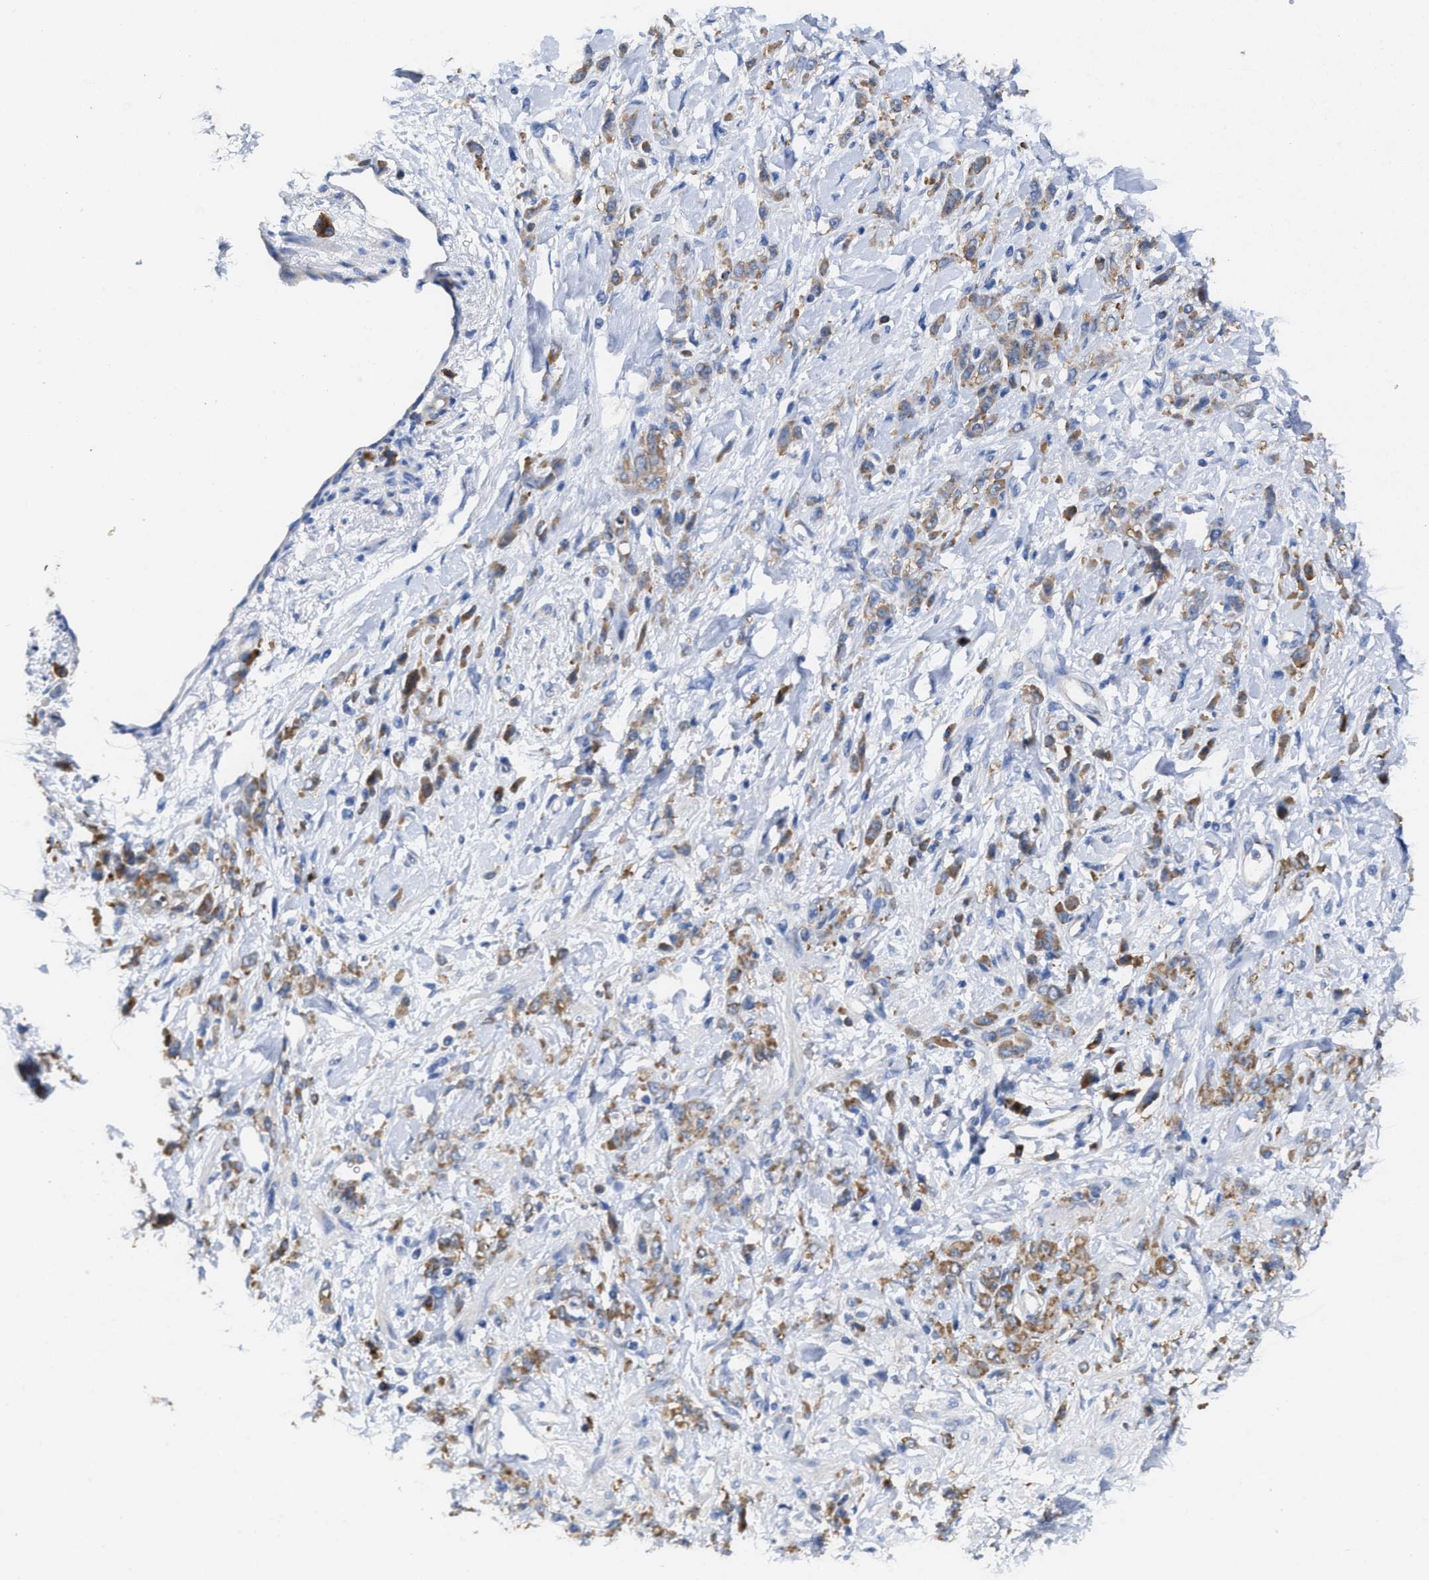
{"staining": {"intensity": "moderate", "quantity": ">75%", "location": "cytoplasmic/membranous"}, "tissue": "stomach cancer", "cell_type": "Tumor cells", "image_type": "cancer", "snomed": [{"axis": "morphology", "description": "Normal tissue, NOS"}, {"axis": "morphology", "description": "Adenocarcinoma, NOS"}, {"axis": "topography", "description": "Stomach"}], "caption": "IHC micrograph of human stomach cancer (adenocarcinoma) stained for a protein (brown), which shows medium levels of moderate cytoplasmic/membranous expression in approximately >75% of tumor cells.", "gene": "PPP1R15A", "patient": {"sex": "male", "age": 82}}